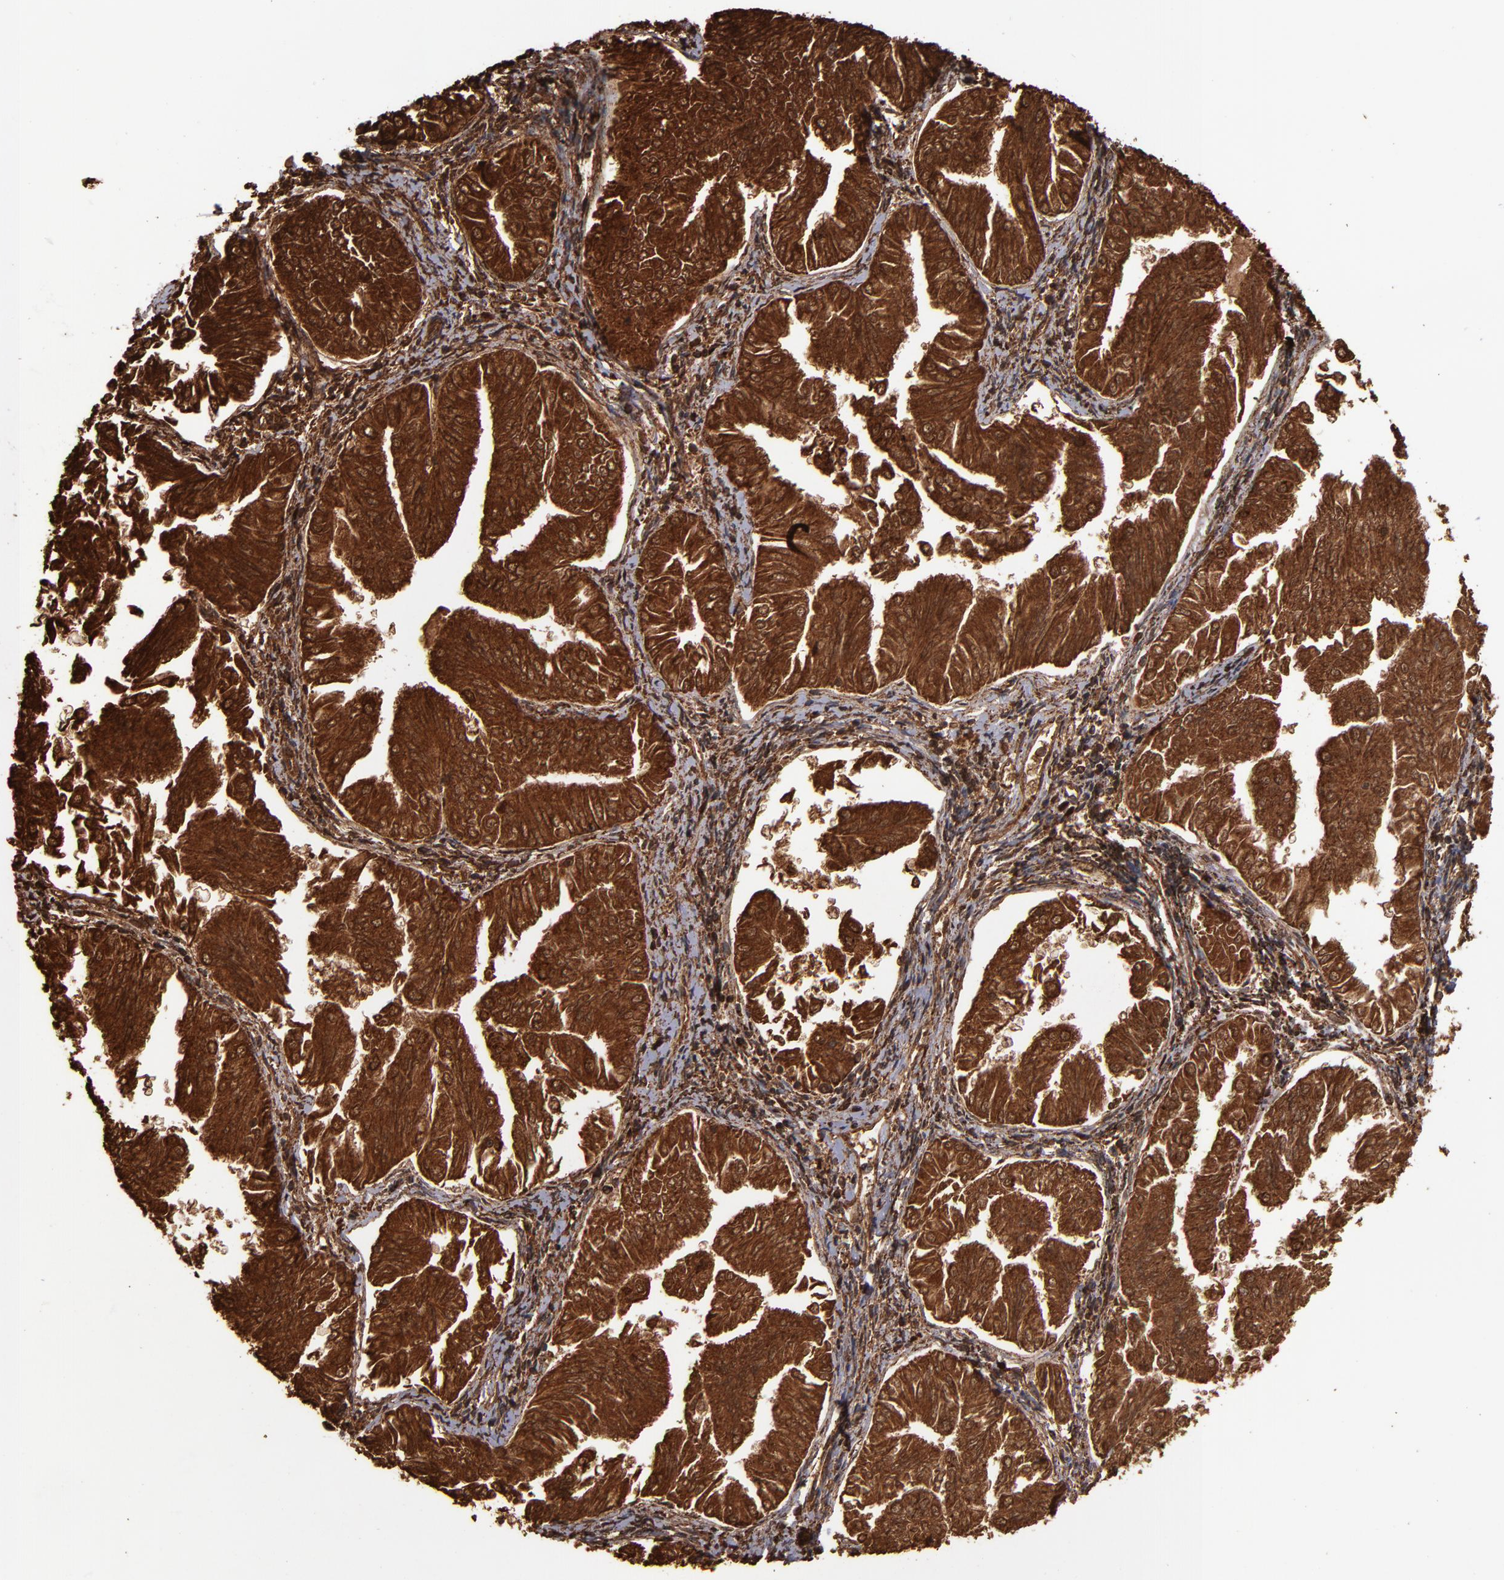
{"staining": {"intensity": "strong", "quantity": ">75%", "location": "cytoplasmic/membranous"}, "tissue": "endometrial cancer", "cell_type": "Tumor cells", "image_type": "cancer", "snomed": [{"axis": "morphology", "description": "Adenocarcinoma, NOS"}, {"axis": "topography", "description": "Endometrium"}], "caption": "Approximately >75% of tumor cells in adenocarcinoma (endometrial) exhibit strong cytoplasmic/membranous protein positivity as visualized by brown immunohistochemical staining.", "gene": "SOD2", "patient": {"sex": "female", "age": 53}}